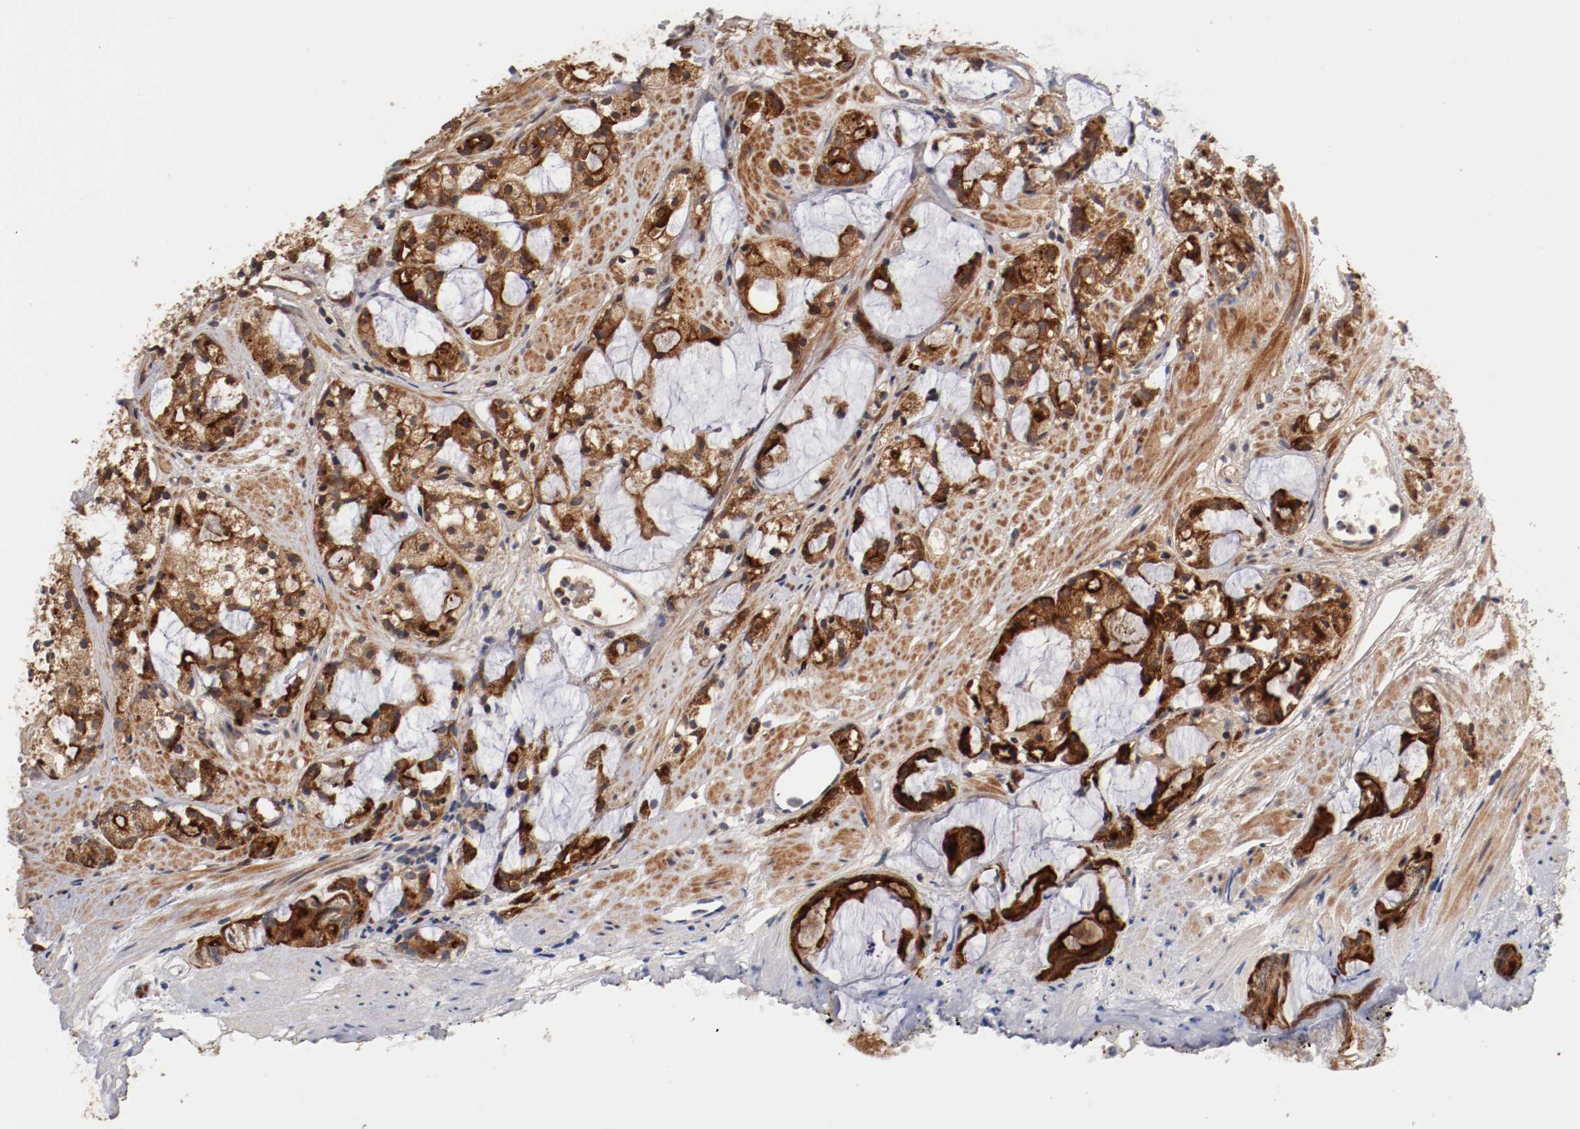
{"staining": {"intensity": "strong", "quantity": ">75%", "location": "cytoplasmic/membranous"}, "tissue": "prostate cancer", "cell_type": "Tumor cells", "image_type": "cancer", "snomed": [{"axis": "morphology", "description": "Adenocarcinoma, High grade"}, {"axis": "topography", "description": "Prostate"}], "caption": "Tumor cells reveal high levels of strong cytoplasmic/membranous expression in about >75% of cells in prostate cancer. Immunohistochemistry (ihc) stains the protein of interest in brown and the nuclei are stained blue.", "gene": "GUF1", "patient": {"sex": "male", "age": 85}}